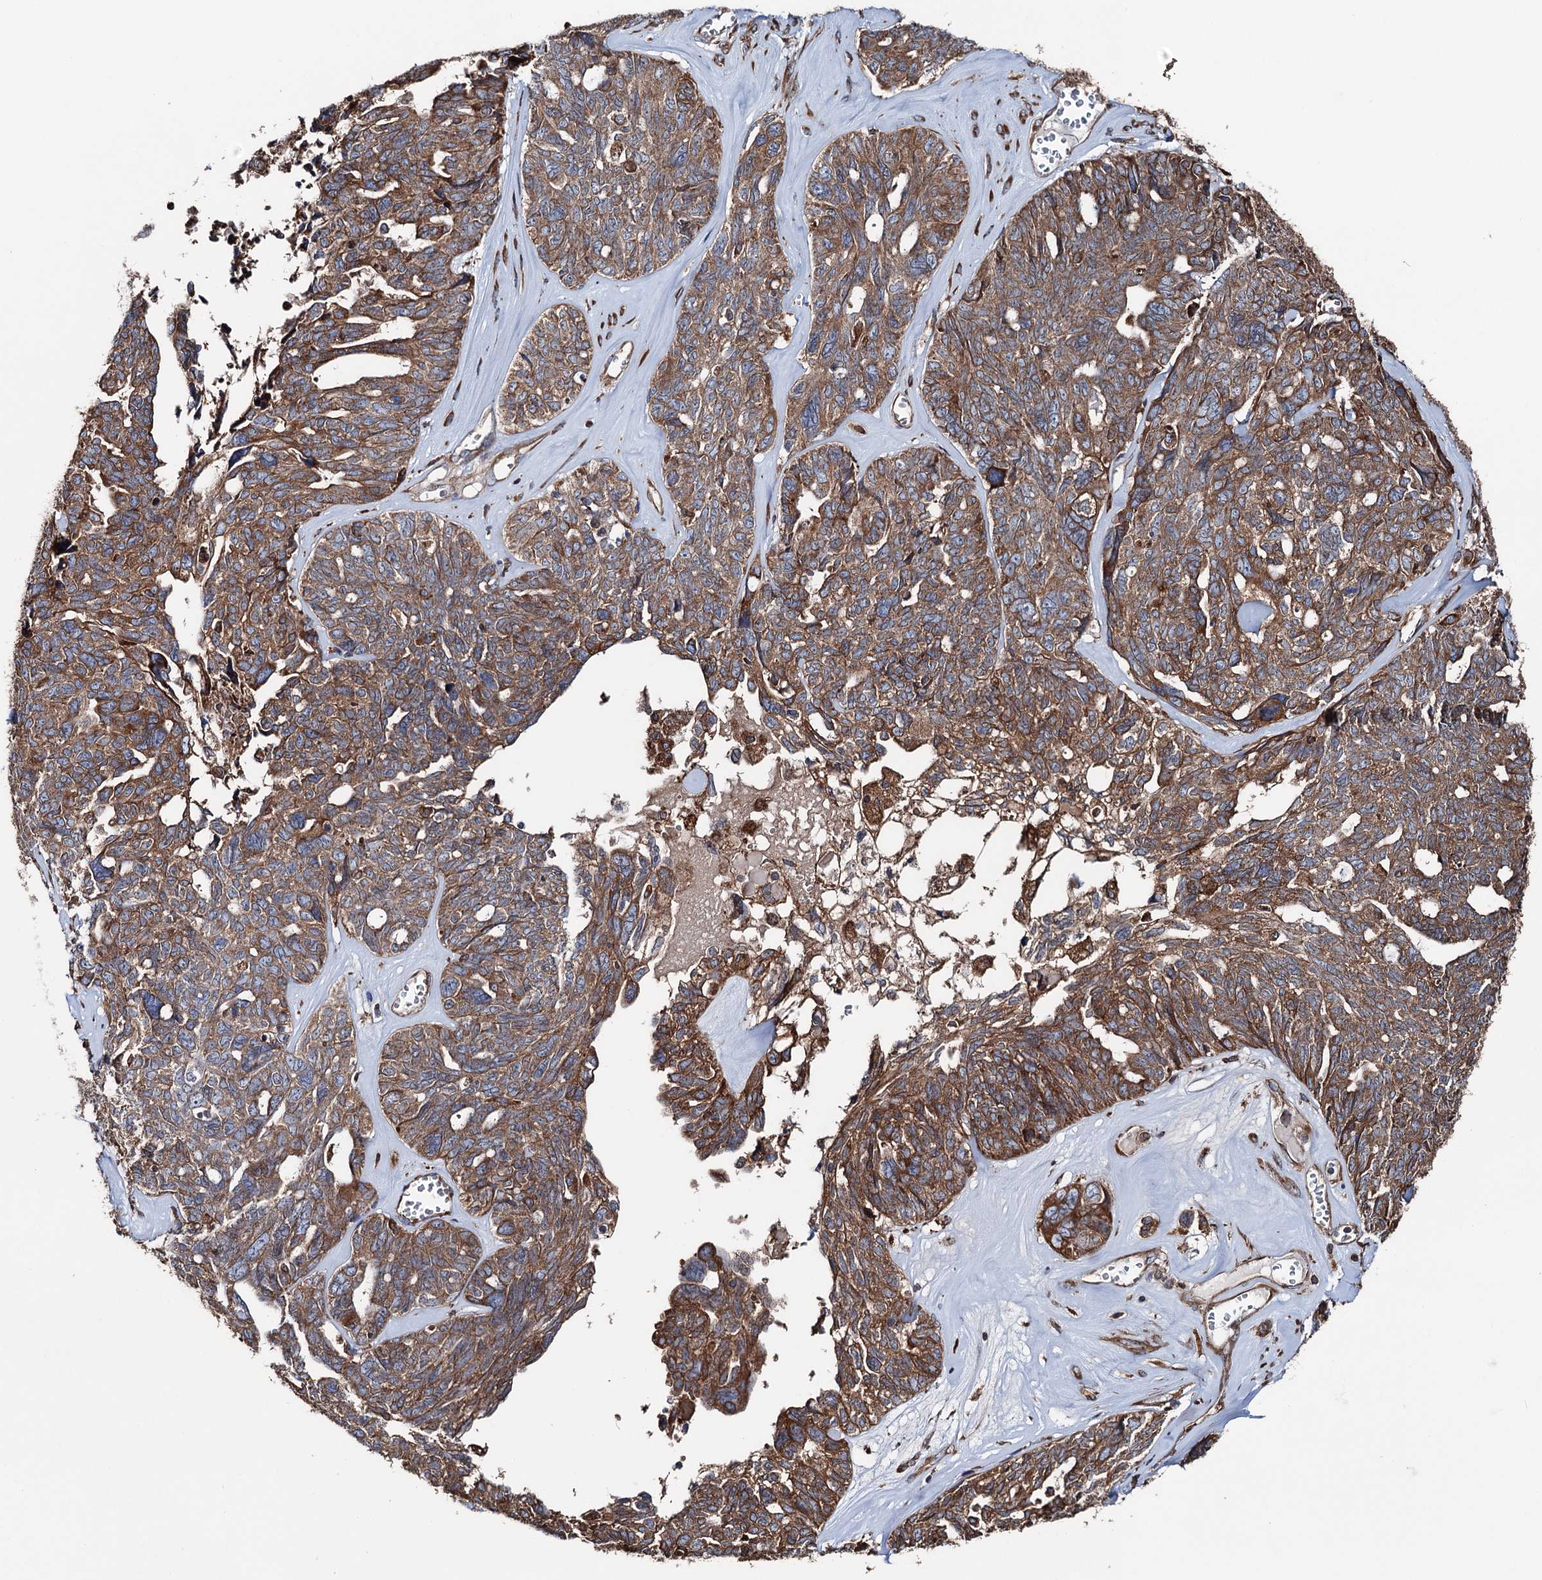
{"staining": {"intensity": "moderate", "quantity": ">75%", "location": "cytoplasmic/membranous"}, "tissue": "ovarian cancer", "cell_type": "Tumor cells", "image_type": "cancer", "snomed": [{"axis": "morphology", "description": "Cystadenocarcinoma, serous, NOS"}, {"axis": "topography", "description": "Ovary"}], "caption": "Tumor cells exhibit medium levels of moderate cytoplasmic/membranous expression in about >75% of cells in ovarian cancer.", "gene": "ERP29", "patient": {"sex": "female", "age": 79}}